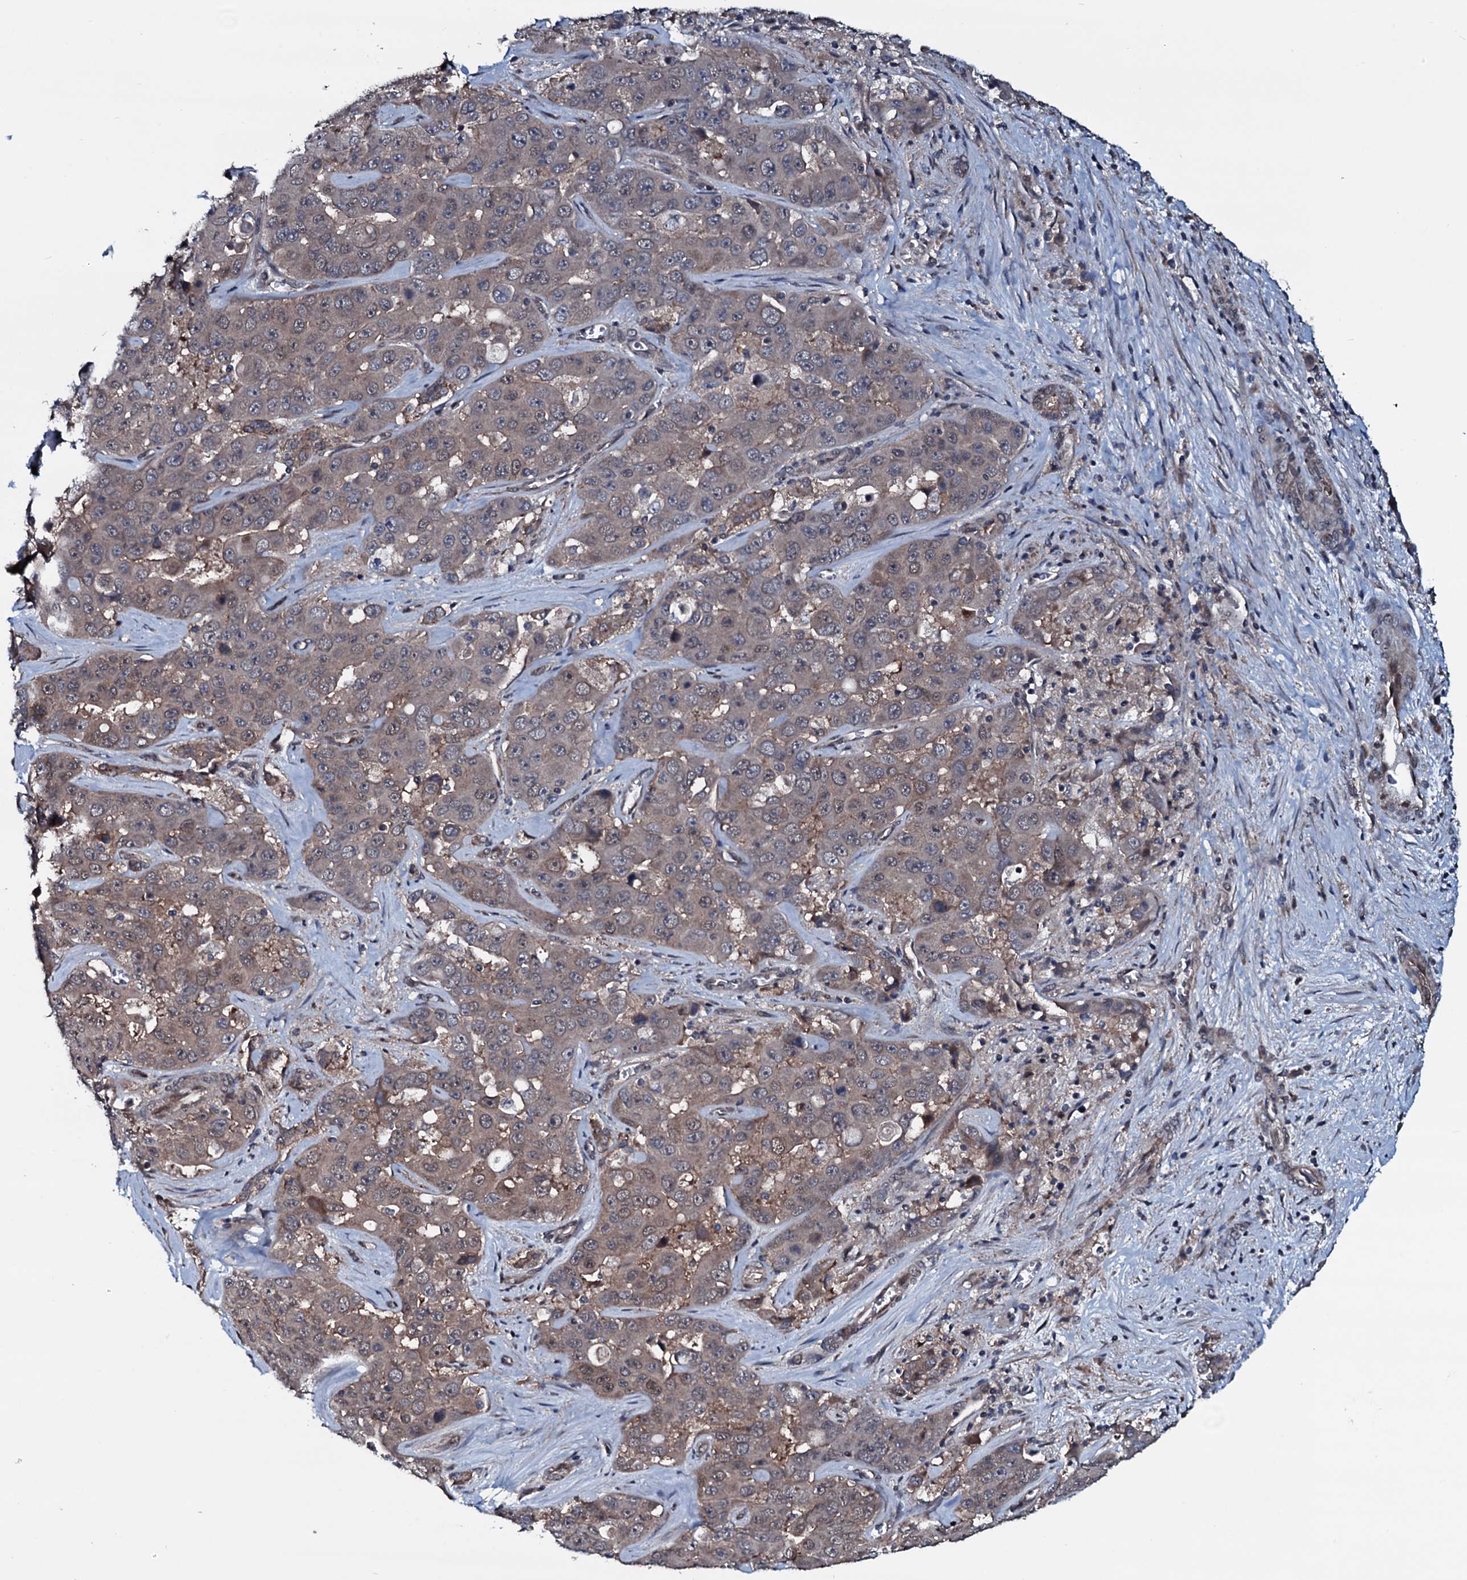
{"staining": {"intensity": "weak", "quantity": "25%-75%", "location": "cytoplasmic/membranous"}, "tissue": "liver cancer", "cell_type": "Tumor cells", "image_type": "cancer", "snomed": [{"axis": "morphology", "description": "Cholangiocarcinoma"}, {"axis": "topography", "description": "Liver"}], "caption": "This image exhibits IHC staining of human liver cancer (cholangiocarcinoma), with low weak cytoplasmic/membranous expression in approximately 25%-75% of tumor cells.", "gene": "OGFOD2", "patient": {"sex": "female", "age": 52}}